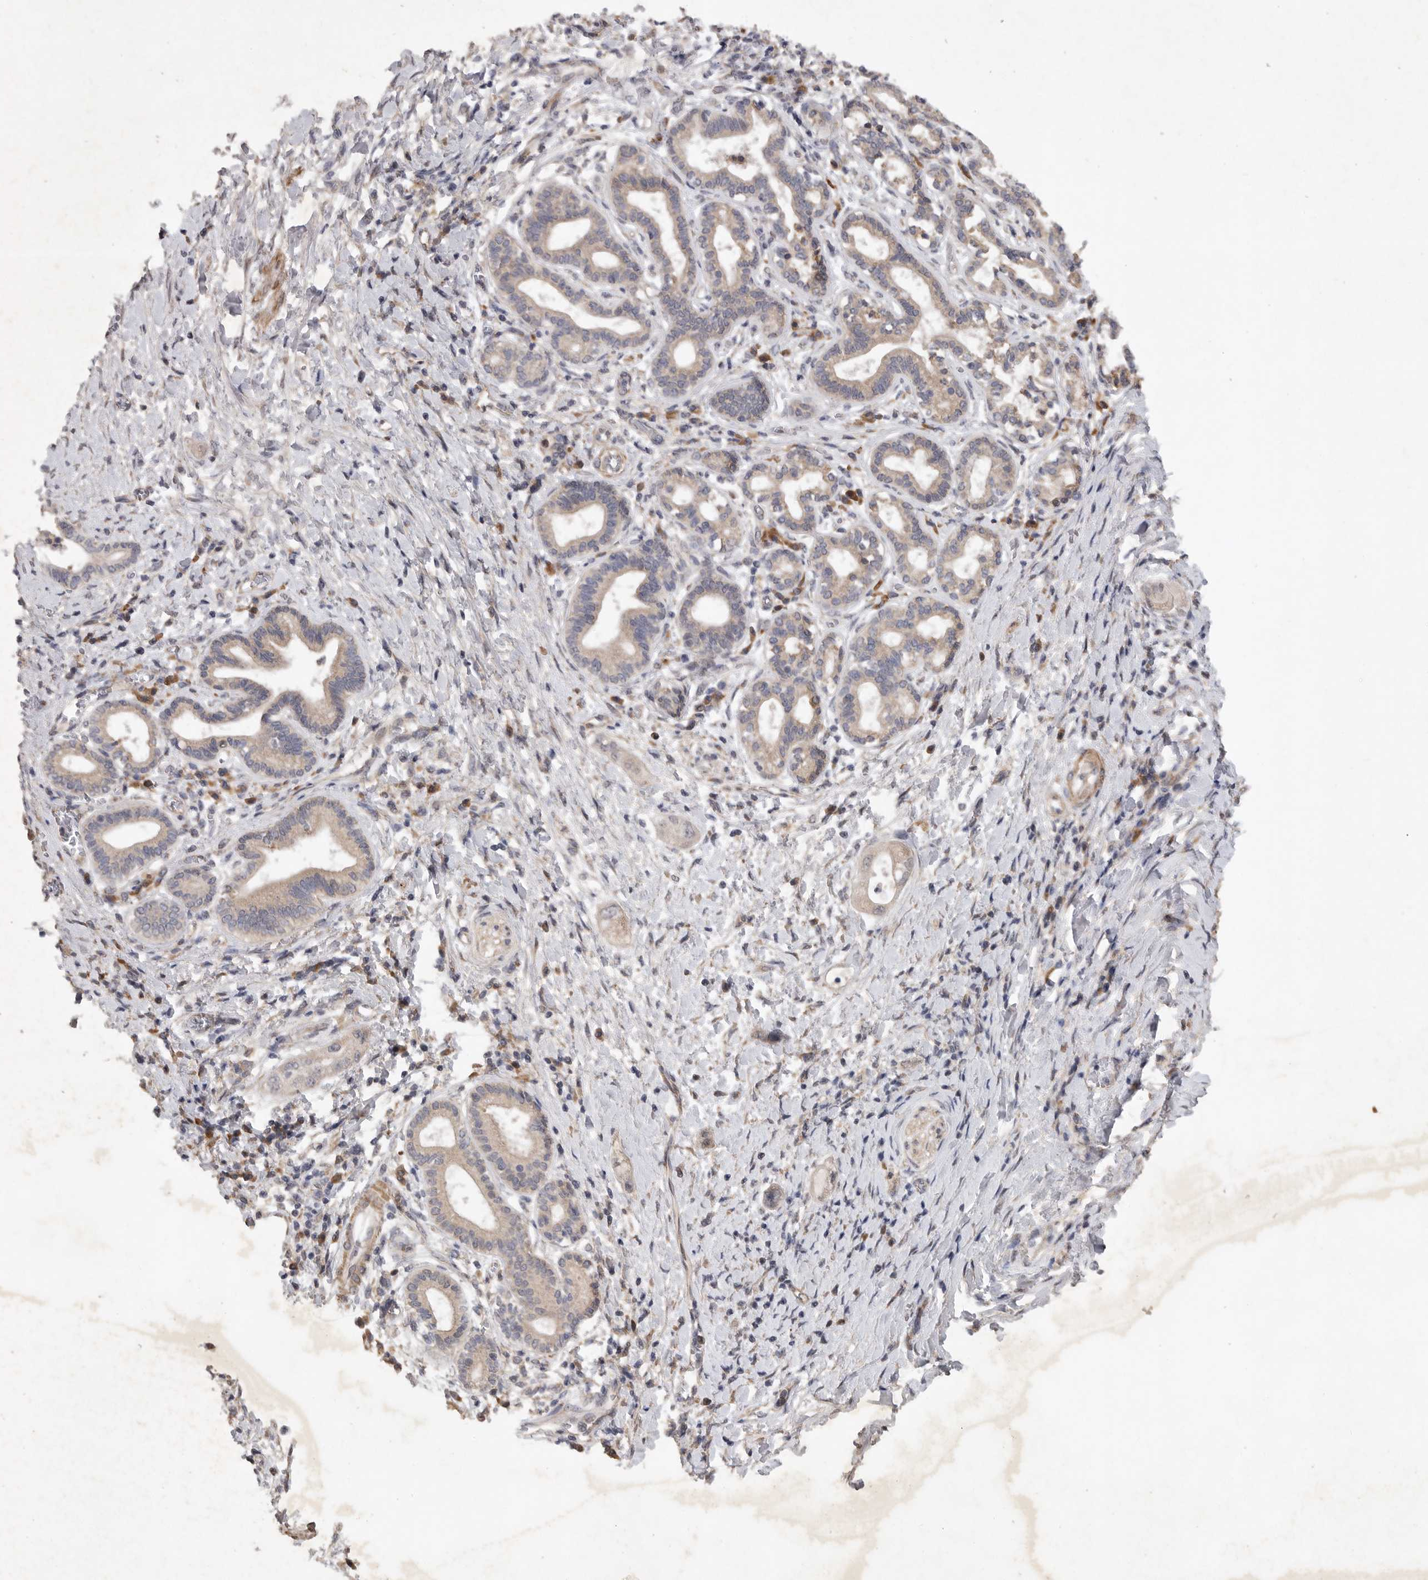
{"staining": {"intensity": "weak", "quantity": "25%-75%", "location": "cytoplasmic/membranous"}, "tissue": "pancreatic cancer", "cell_type": "Tumor cells", "image_type": "cancer", "snomed": [{"axis": "morphology", "description": "Adenocarcinoma, NOS"}, {"axis": "topography", "description": "Pancreas"}], "caption": "This image reveals IHC staining of human pancreatic cancer, with low weak cytoplasmic/membranous staining in about 25%-75% of tumor cells.", "gene": "EDEM3", "patient": {"sex": "male", "age": 58}}